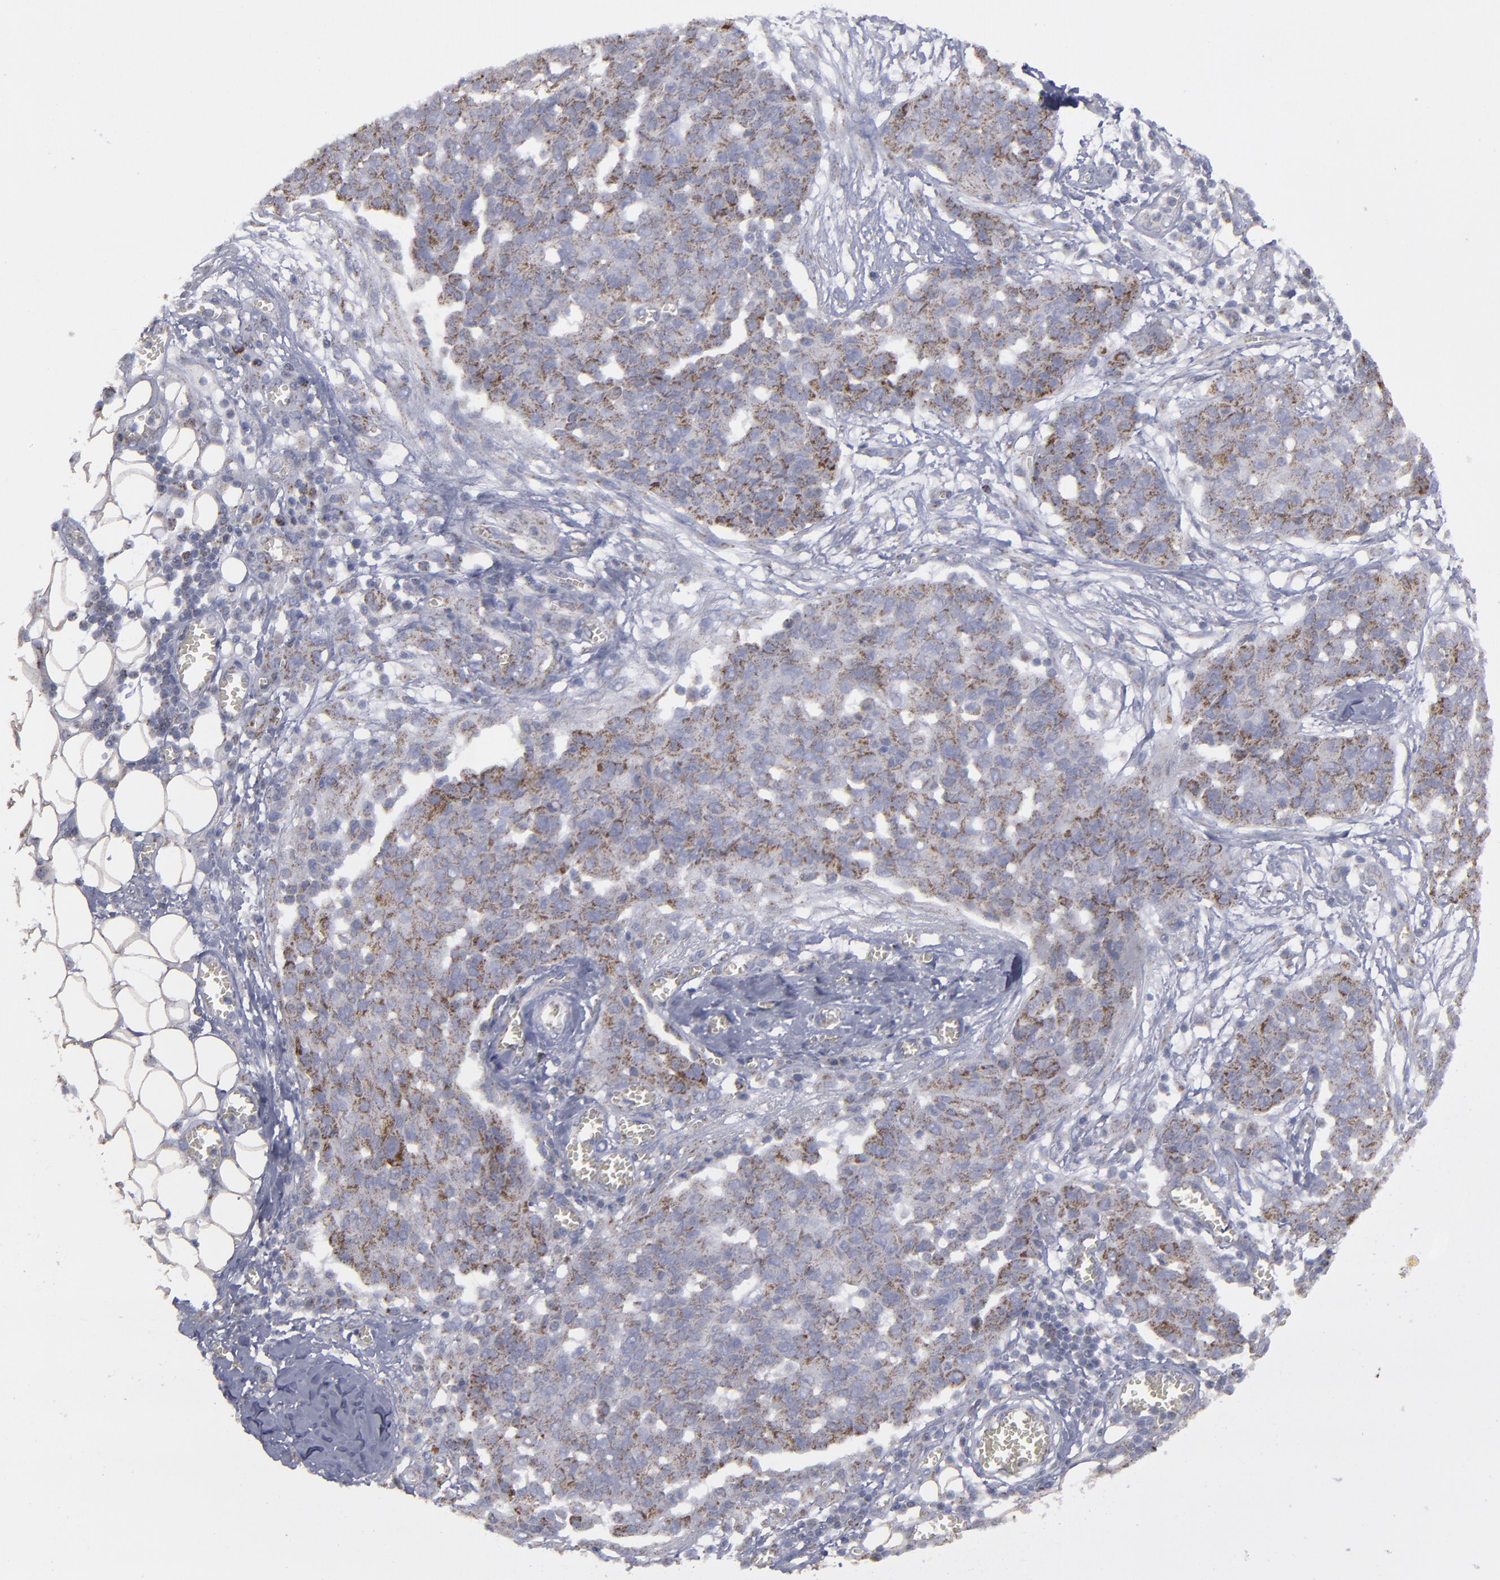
{"staining": {"intensity": "moderate", "quantity": ">75%", "location": "cytoplasmic/membranous"}, "tissue": "ovarian cancer", "cell_type": "Tumor cells", "image_type": "cancer", "snomed": [{"axis": "morphology", "description": "Cystadenocarcinoma, serous, NOS"}, {"axis": "topography", "description": "Soft tissue"}, {"axis": "topography", "description": "Ovary"}], "caption": "Immunohistochemical staining of ovarian cancer (serous cystadenocarcinoma) demonstrates medium levels of moderate cytoplasmic/membranous protein staining in approximately >75% of tumor cells.", "gene": "MYOM2", "patient": {"sex": "female", "age": 57}}